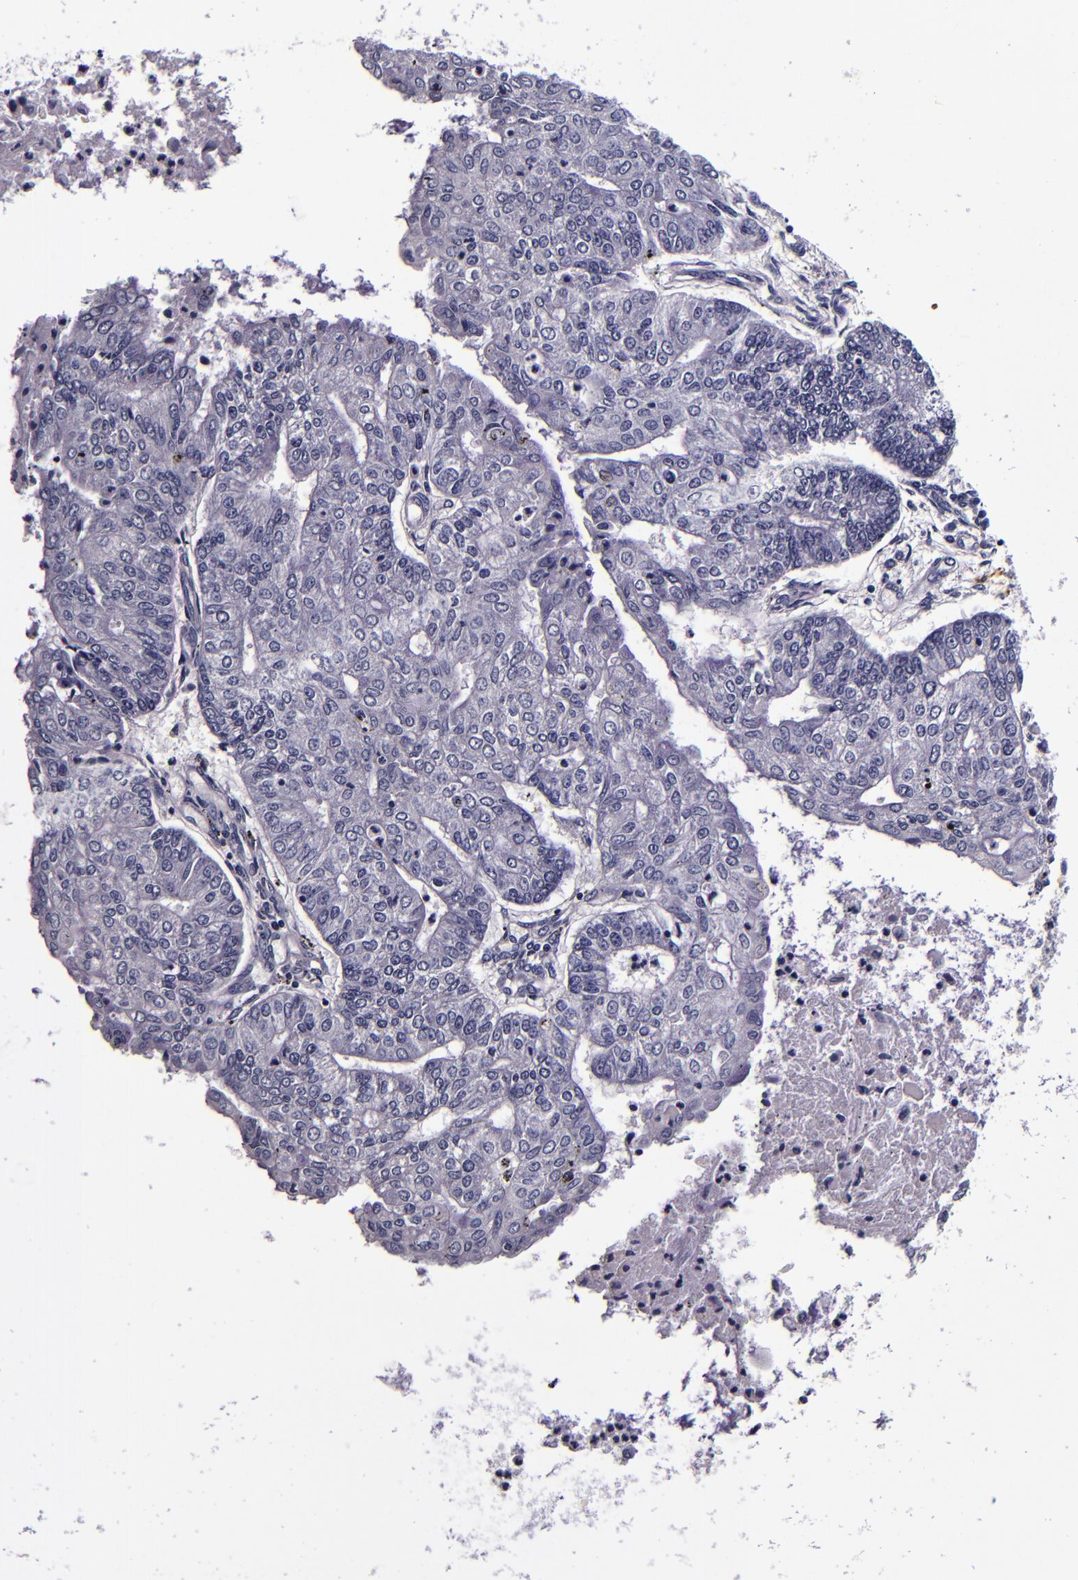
{"staining": {"intensity": "negative", "quantity": "none", "location": "none"}, "tissue": "endometrial cancer", "cell_type": "Tumor cells", "image_type": "cancer", "snomed": [{"axis": "morphology", "description": "Adenocarcinoma, NOS"}, {"axis": "topography", "description": "Endometrium"}], "caption": "A high-resolution photomicrograph shows IHC staining of endometrial cancer (adenocarcinoma), which demonstrates no significant positivity in tumor cells.", "gene": "FBN1", "patient": {"sex": "female", "age": 59}}